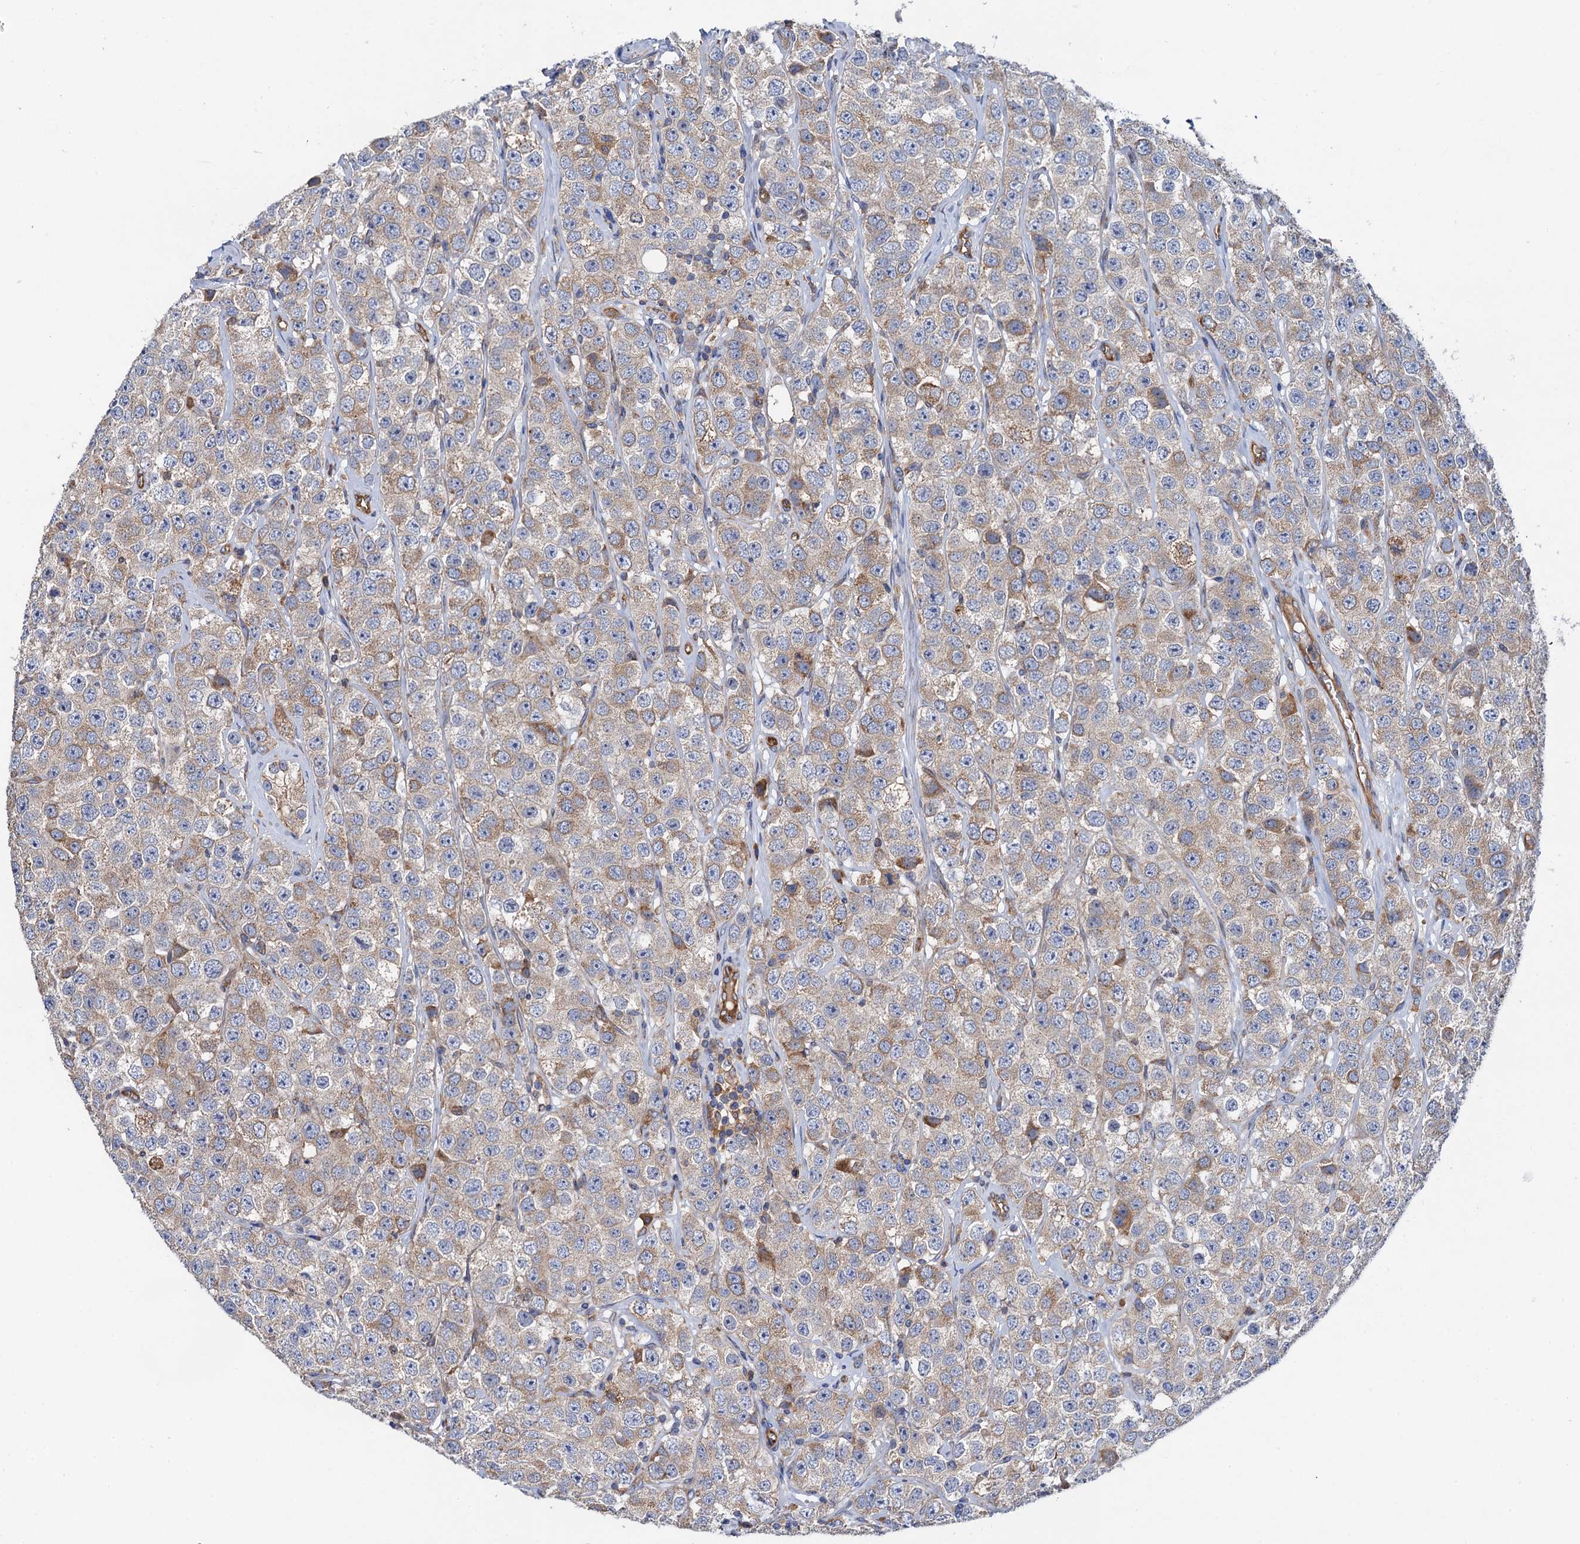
{"staining": {"intensity": "weak", "quantity": "25%-75%", "location": "cytoplasmic/membranous"}, "tissue": "testis cancer", "cell_type": "Tumor cells", "image_type": "cancer", "snomed": [{"axis": "morphology", "description": "Seminoma, NOS"}, {"axis": "topography", "description": "Testis"}], "caption": "A photomicrograph of human testis seminoma stained for a protein demonstrates weak cytoplasmic/membranous brown staining in tumor cells.", "gene": "MRPL48", "patient": {"sex": "male", "age": 28}}